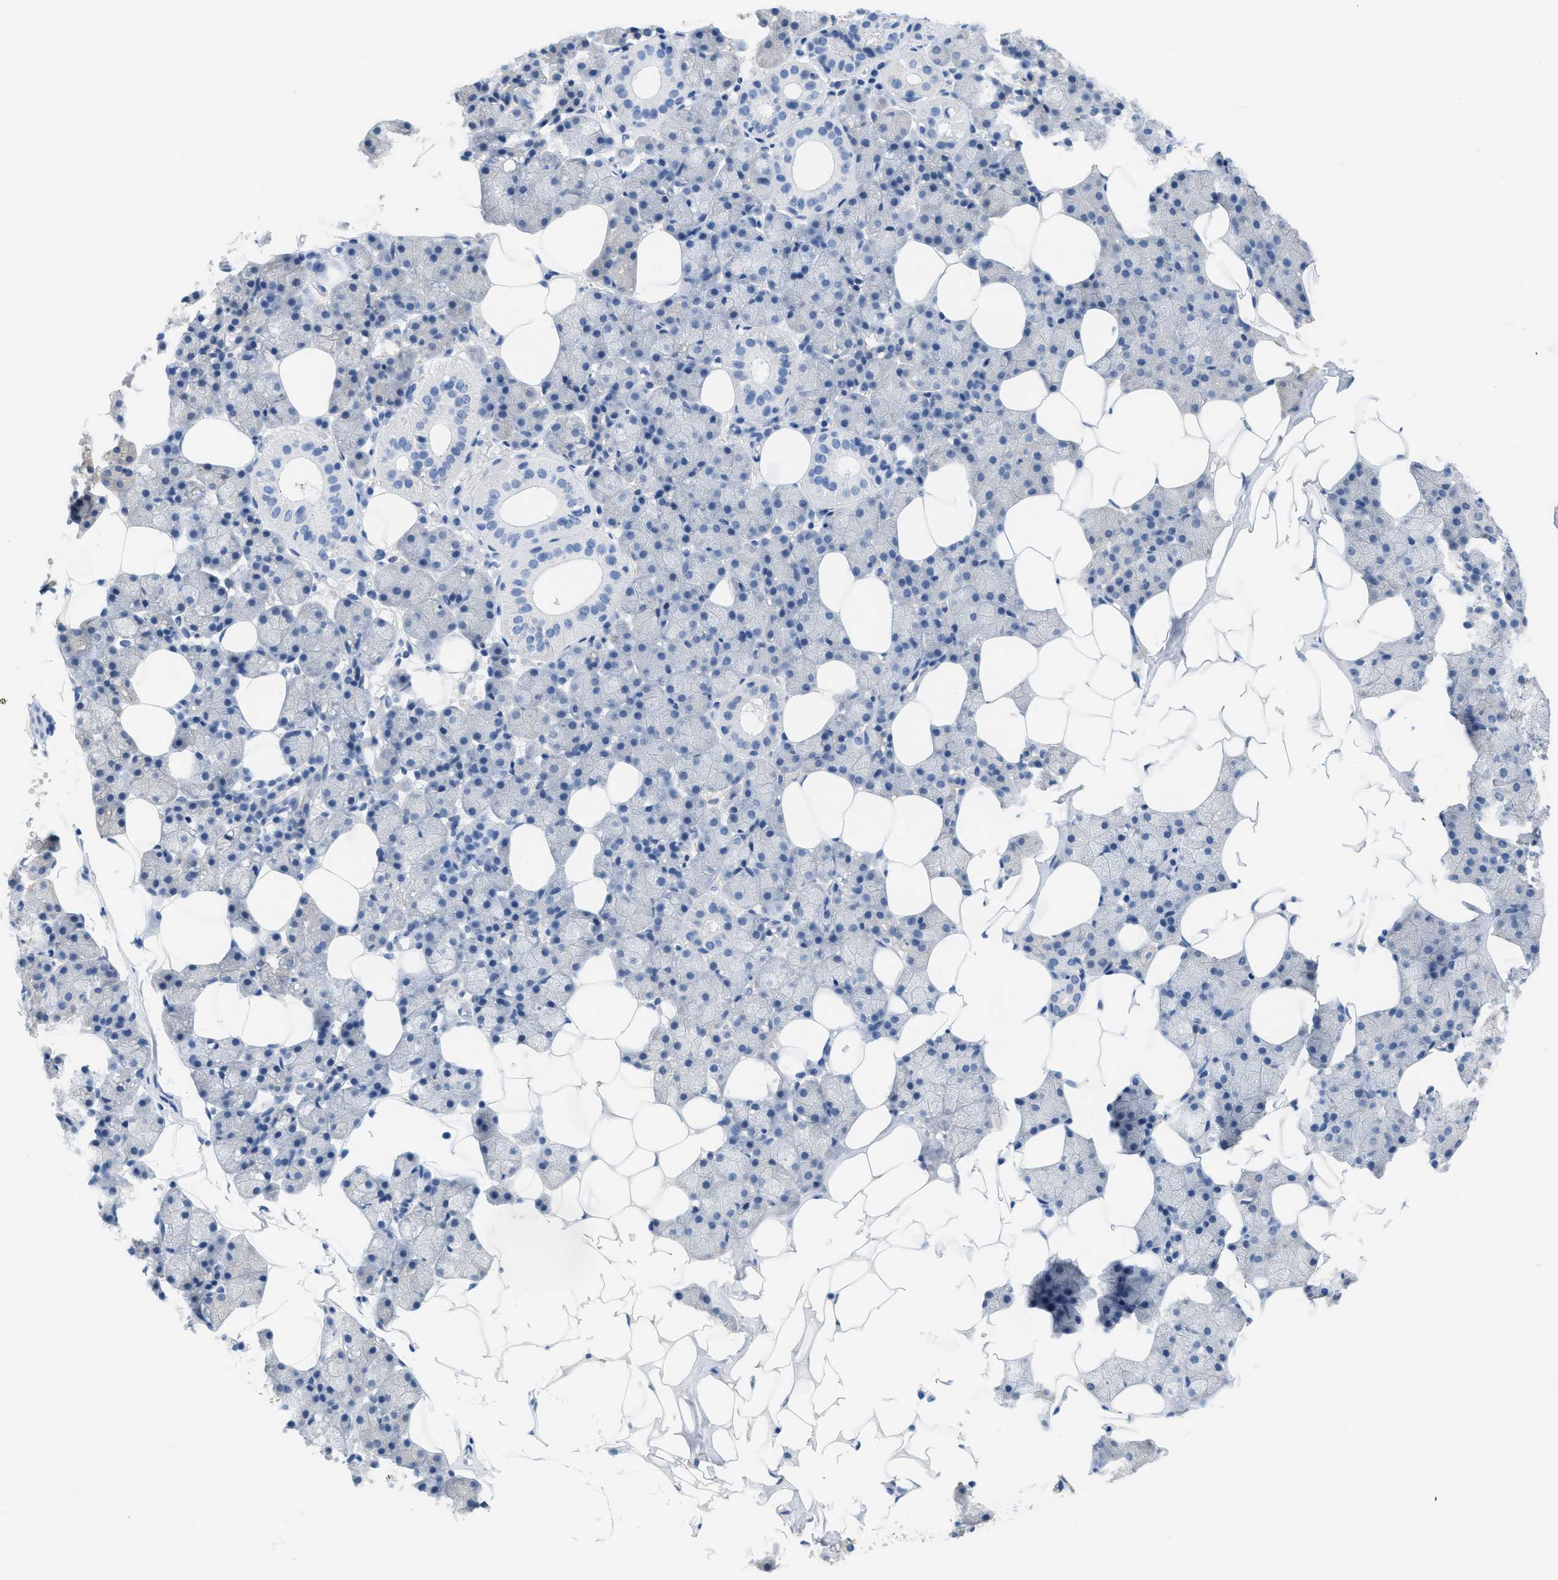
{"staining": {"intensity": "negative", "quantity": "none", "location": "none"}, "tissue": "salivary gland", "cell_type": "Glandular cells", "image_type": "normal", "snomed": [{"axis": "morphology", "description": "Normal tissue, NOS"}, {"axis": "topography", "description": "Salivary gland"}], "caption": "IHC image of unremarkable salivary gland: salivary gland stained with DAB reveals no significant protein expression in glandular cells.", "gene": "ASGR1", "patient": {"sex": "female", "age": 33}}